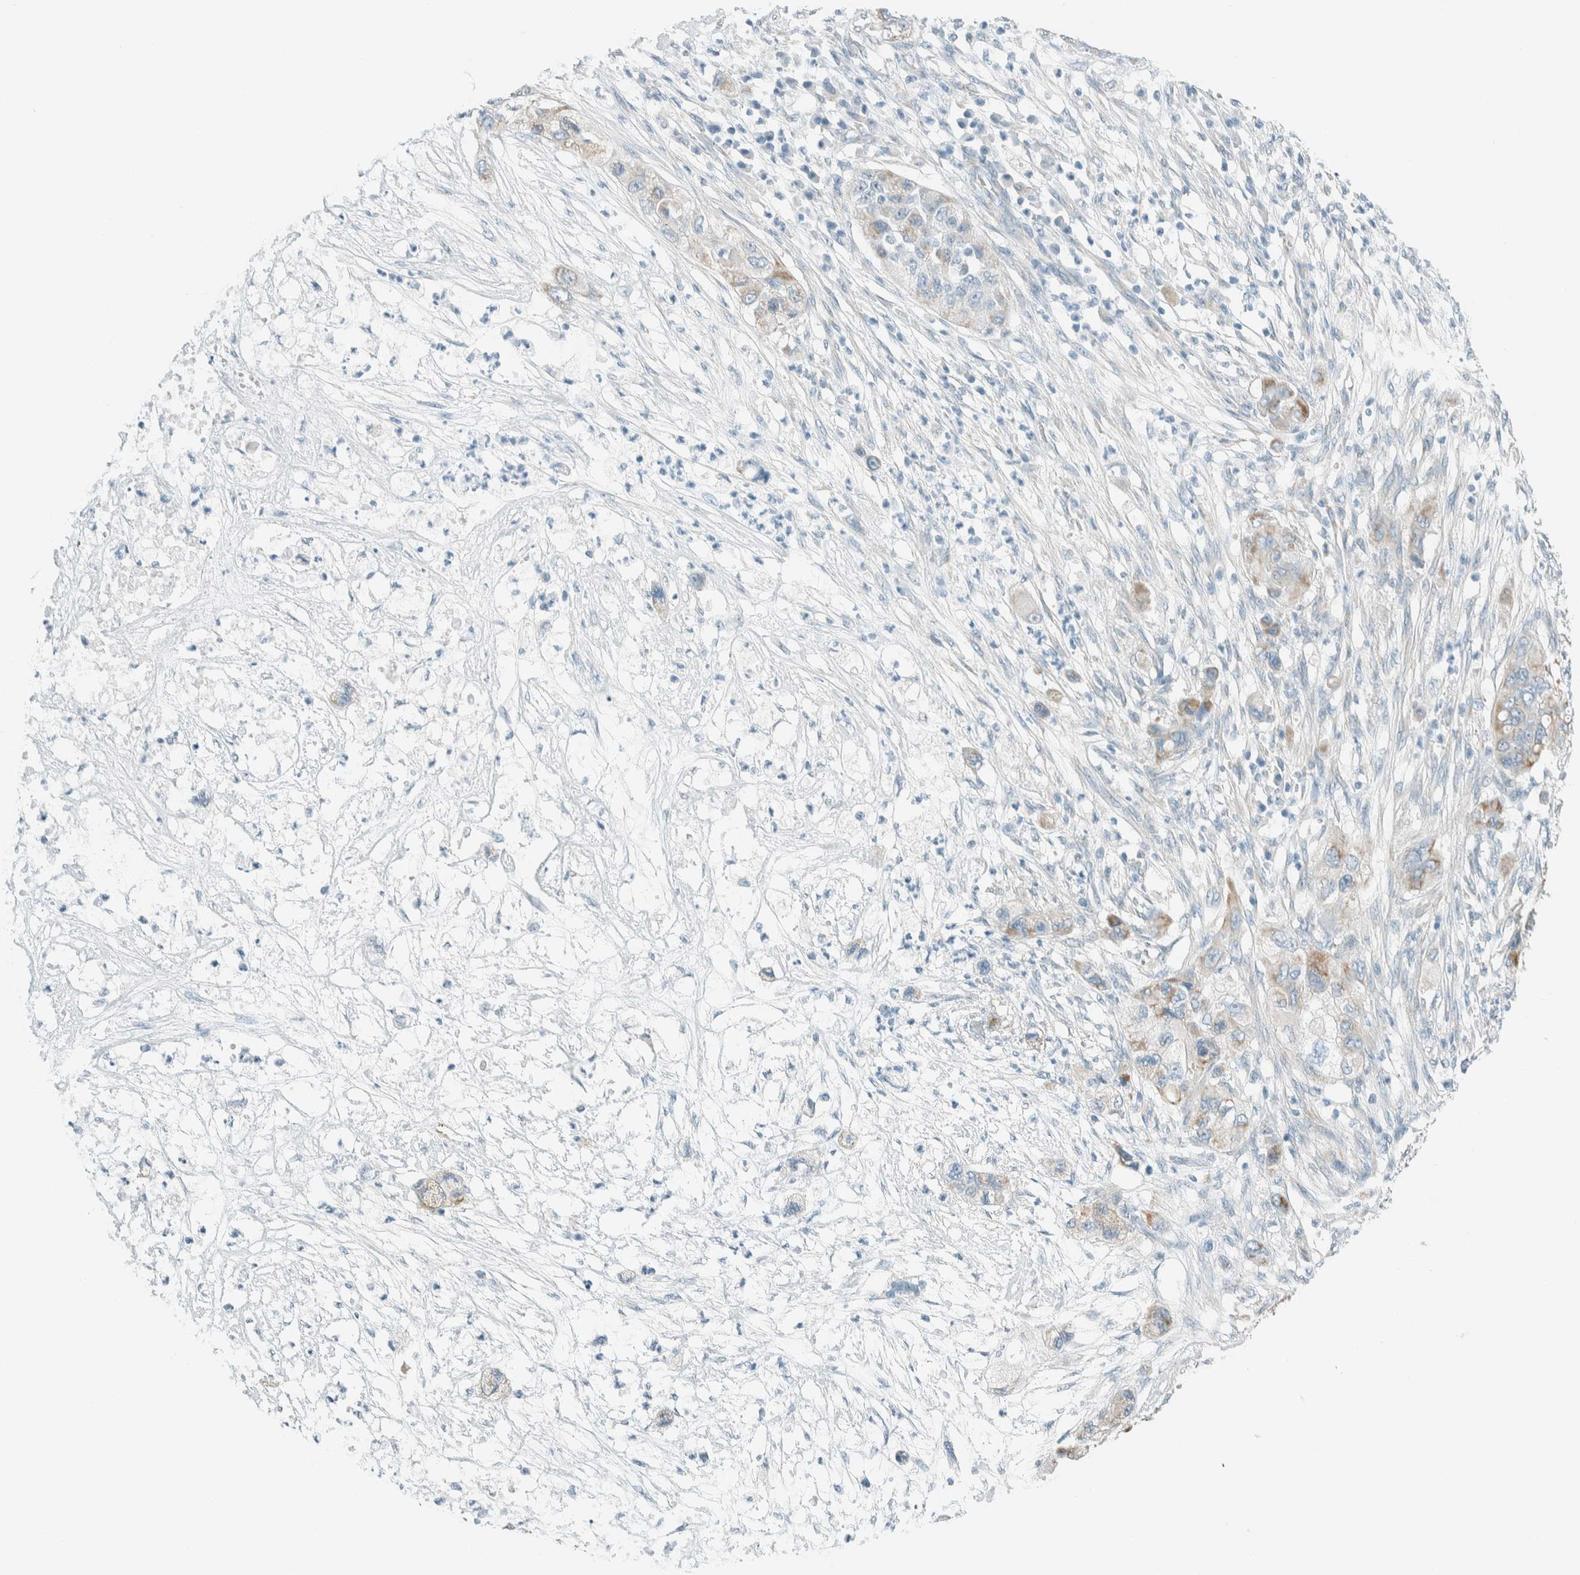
{"staining": {"intensity": "weak", "quantity": "25%-75%", "location": "cytoplasmic/membranous"}, "tissue": "pancreatic cancer", "cell_type": "Tumor cells", "image_type": "cancer", "snomed": [{"axis": "morphology", "description": "Adenocarcinoma, NOS"}, {"axis": "topography", "description": "Pancreas"}], "caption": "Pancreatic cancer (adenocarcinoma) stained for a protein reveals weak cytoplasmic/membranous positivity in tumor cells.", "gene": "ALDH7A1", "patient": {"sex": "female", "age": 78}}